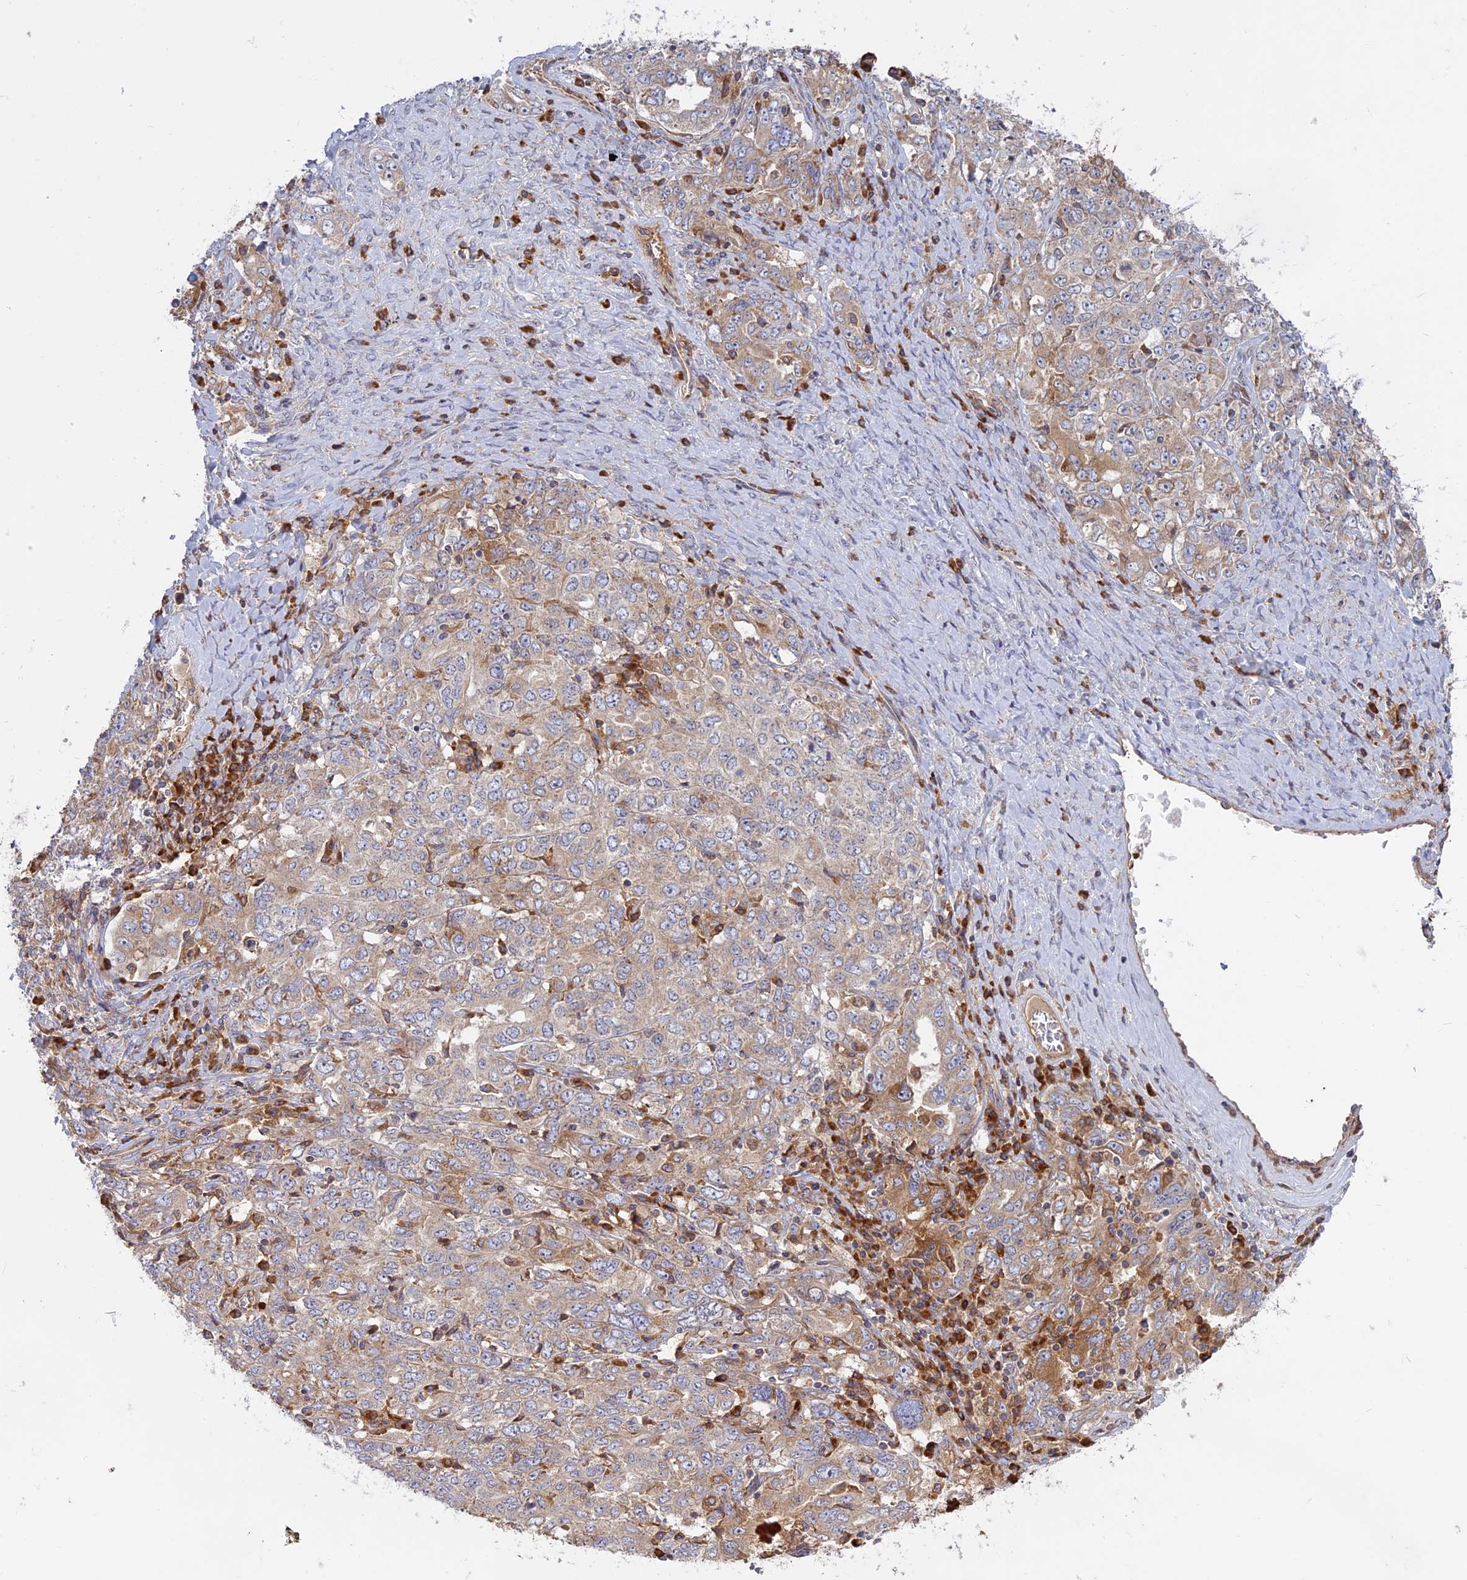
{"staining": {"intensity": "moderate", "quantity": "<25%", "location": "cytoplasmic/membranous"}, "tissue": "ovarian cancer", "cell_type": "Tumor cells", "image_type": "cancer", "snomed": [{"axis": "morphology", "description": "Carcinoma, endometroid"}, {"axis": "topography", "description": "Ovary"}], "caption": "Brown immunohistochemical staining in human ovarian cancer (endometroid carcinoma) exhibits moderate cytoplasmic/membranous expression in approximately <25% of tumor cells.", "gene": "TMEM208", "patient": {"sex": "female", "age": 62}}